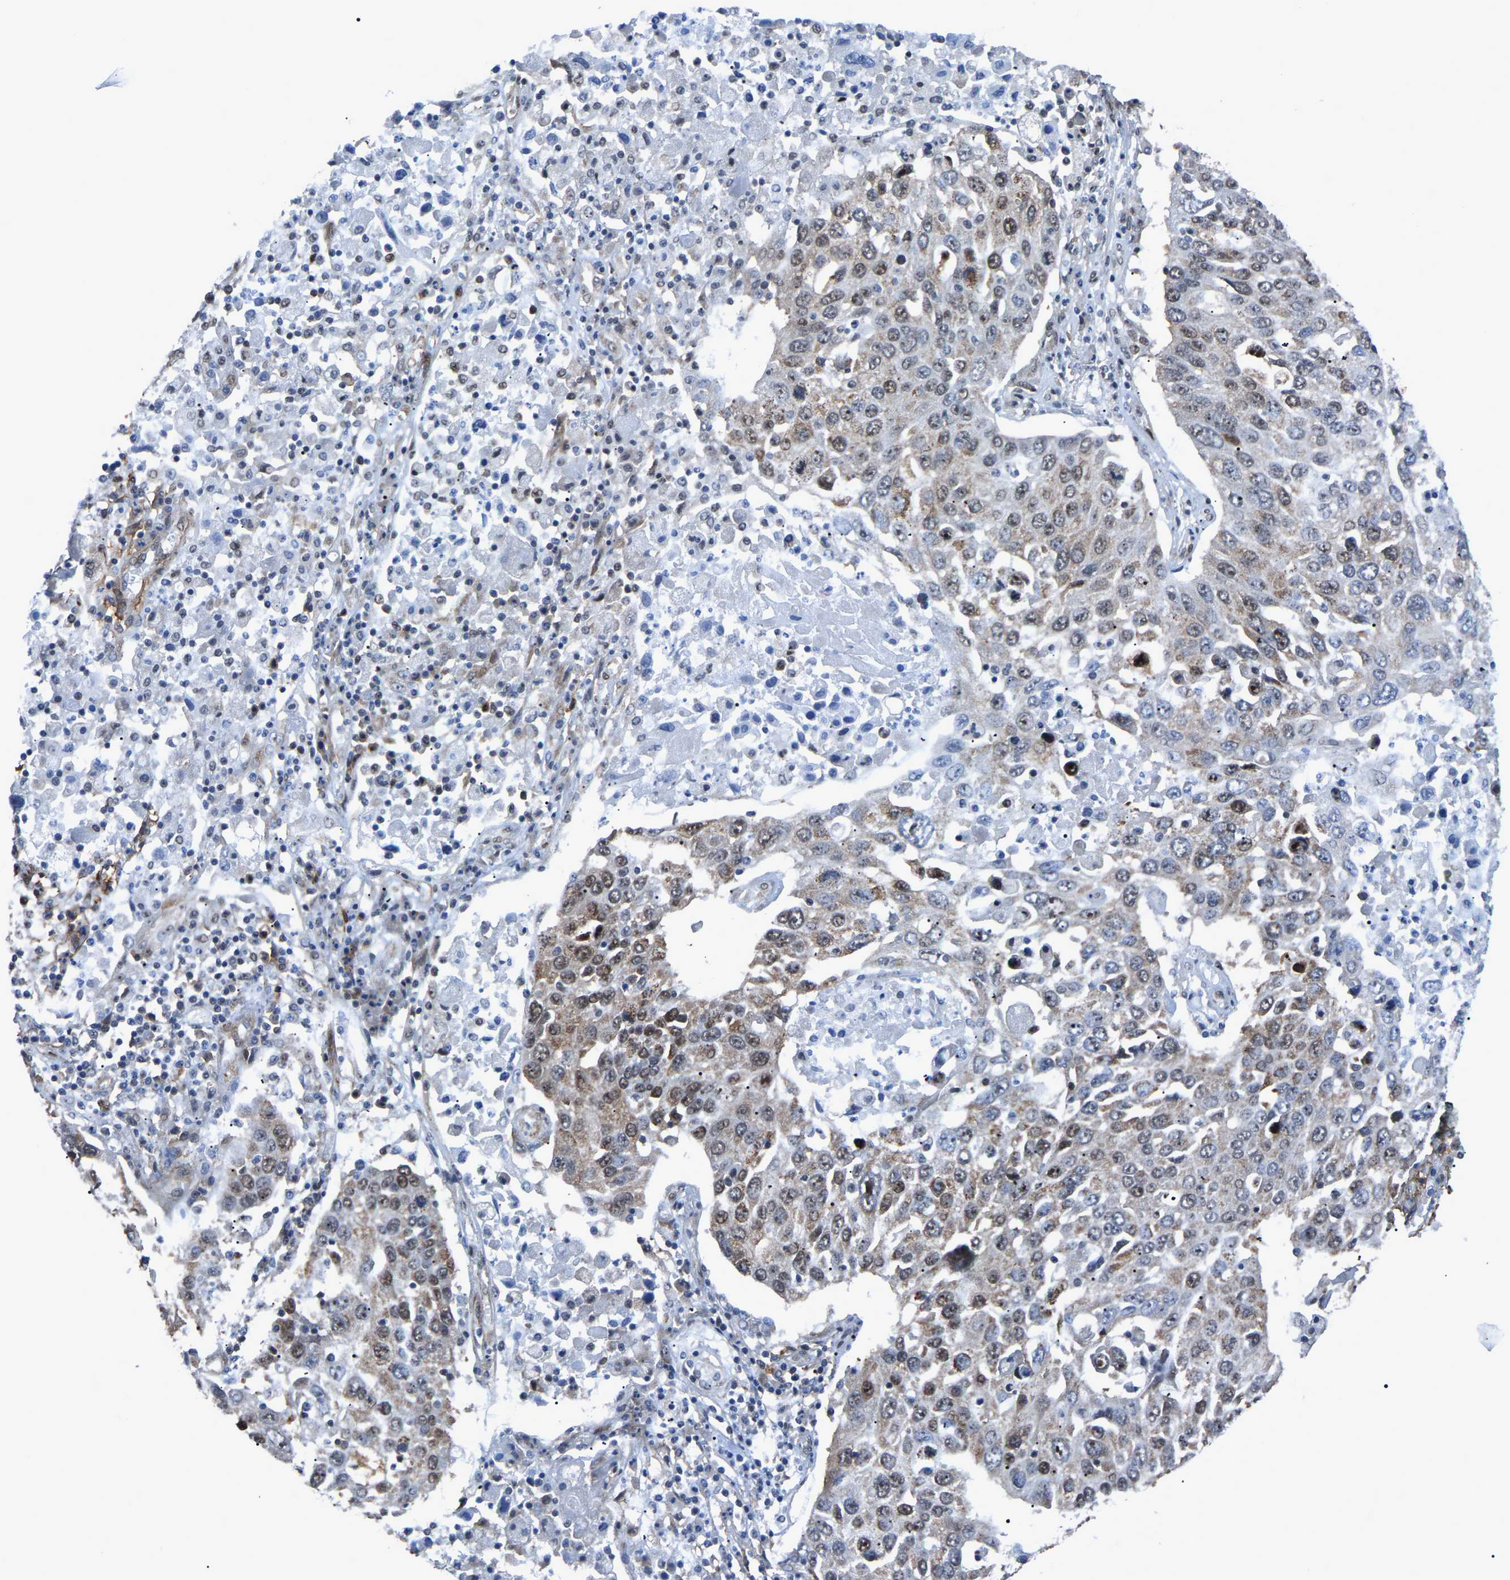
{"staining": {"intensity": "moderate", "quantity": "25%-75%", "location": "cytoplasmic/membranous,nuclear"}, "tissue": "lung cancer", "cell_type": "Tumor cells", "image_type": "cancer", "snomed": [{"axis": "morphology", "description": "Squamous cell carcinoma, NOS"}, {"axis": "topography", "description": "Lung"}], "caption": "Immunohistochemistry staining of lung squamous cell carcinoma, which displays medium levels of moderate cytoplasmic/membranous and nuclear positivity in about 25%-75% of tumor cells indicating moderate cytoplasmic/membranous and nuclear protein staining. The staining was performed using DAB (brown) for protein detection and nuclei were counterstained in hematoxylin (blue).", "gene": "DDX5", "patient": {"sex": "male", "age": 65}}